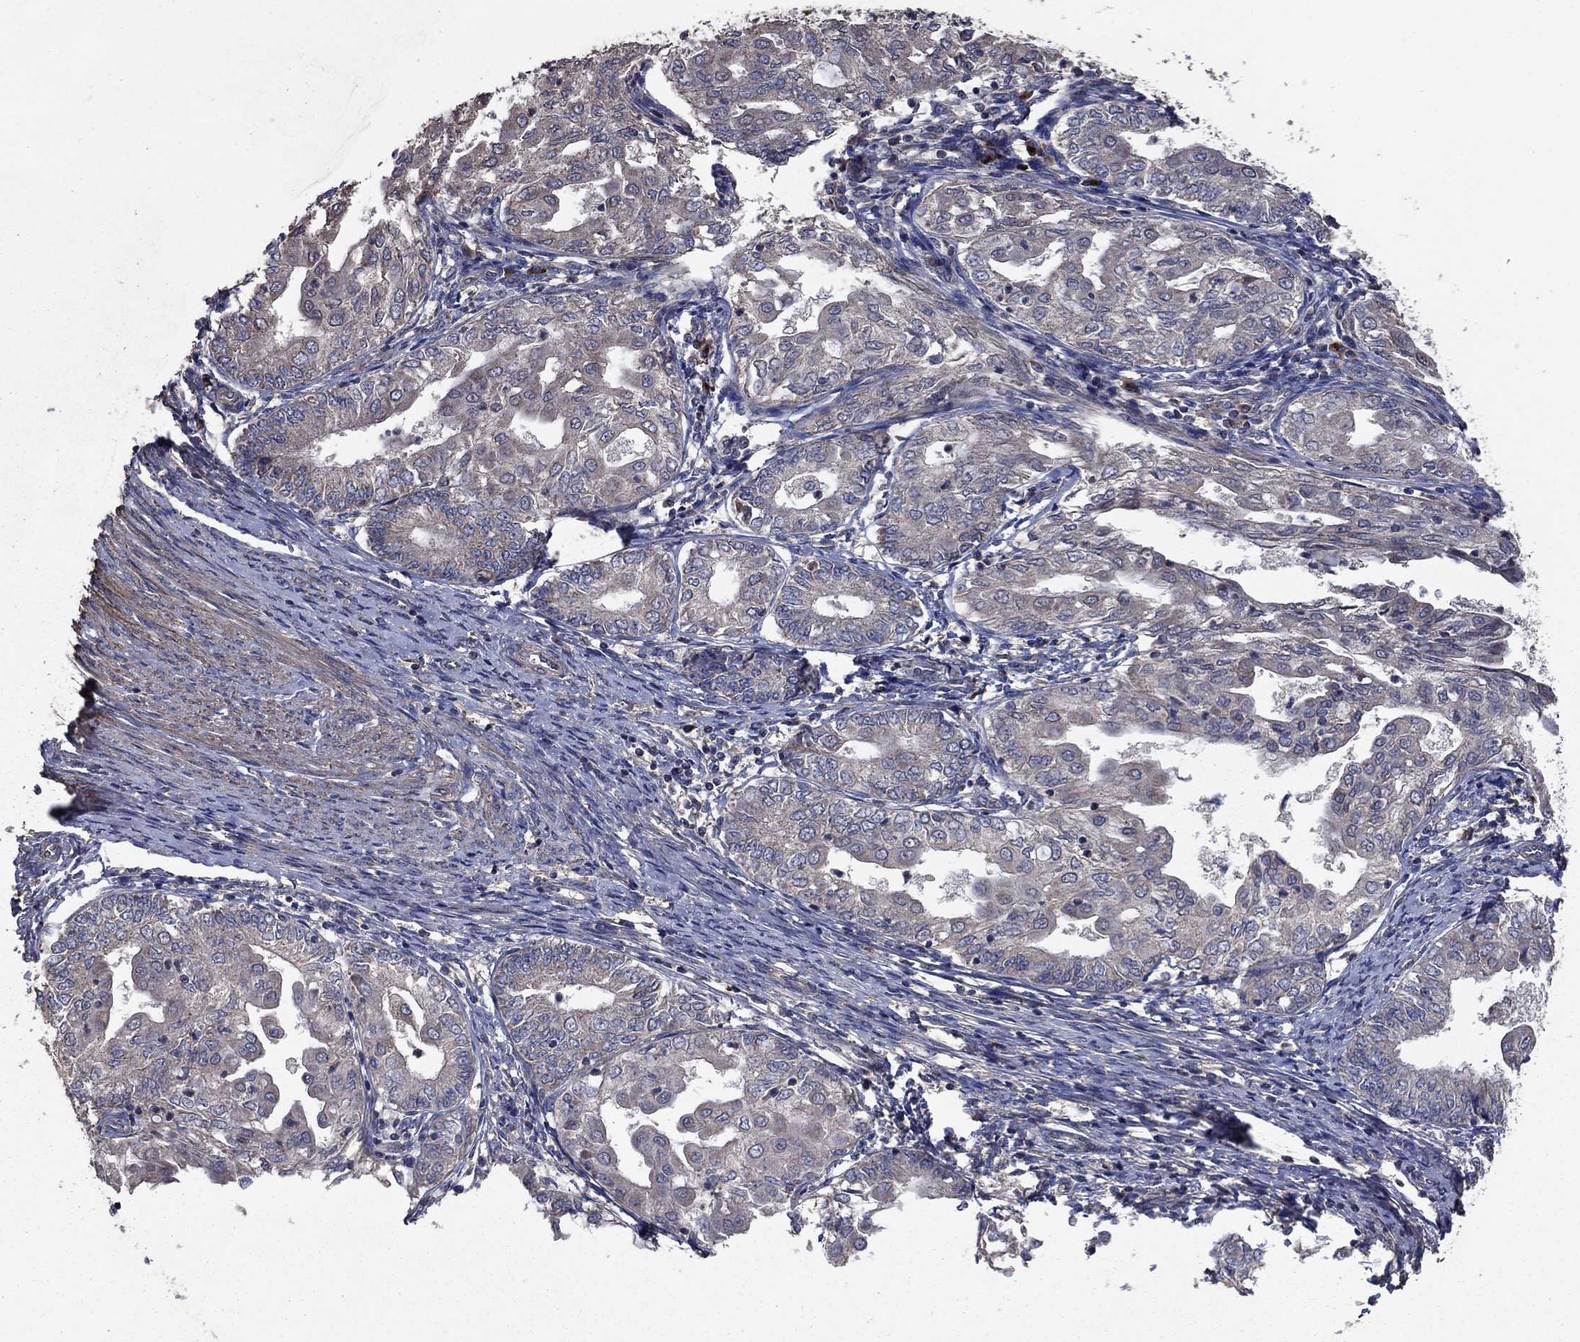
{"staining": {"intensity": "negative", "quantity": "none", "location": "none"}, "tissue": "endometrial cancer", "cell_type": "Tumor cells", "image_type": "cancer", "snomed": [{"axis": "morphology", "description": "Adenocarcinoma, NOS"}, {"axis": "topography", "description": "Endometrium"}], "caption": "This is an immunohistochemistry image of endometrial cancer (adenocarcinoma). There is no staining in tumor cells.", "gene": "FLT4", "patient": {"sex": "female", "age": 68}}